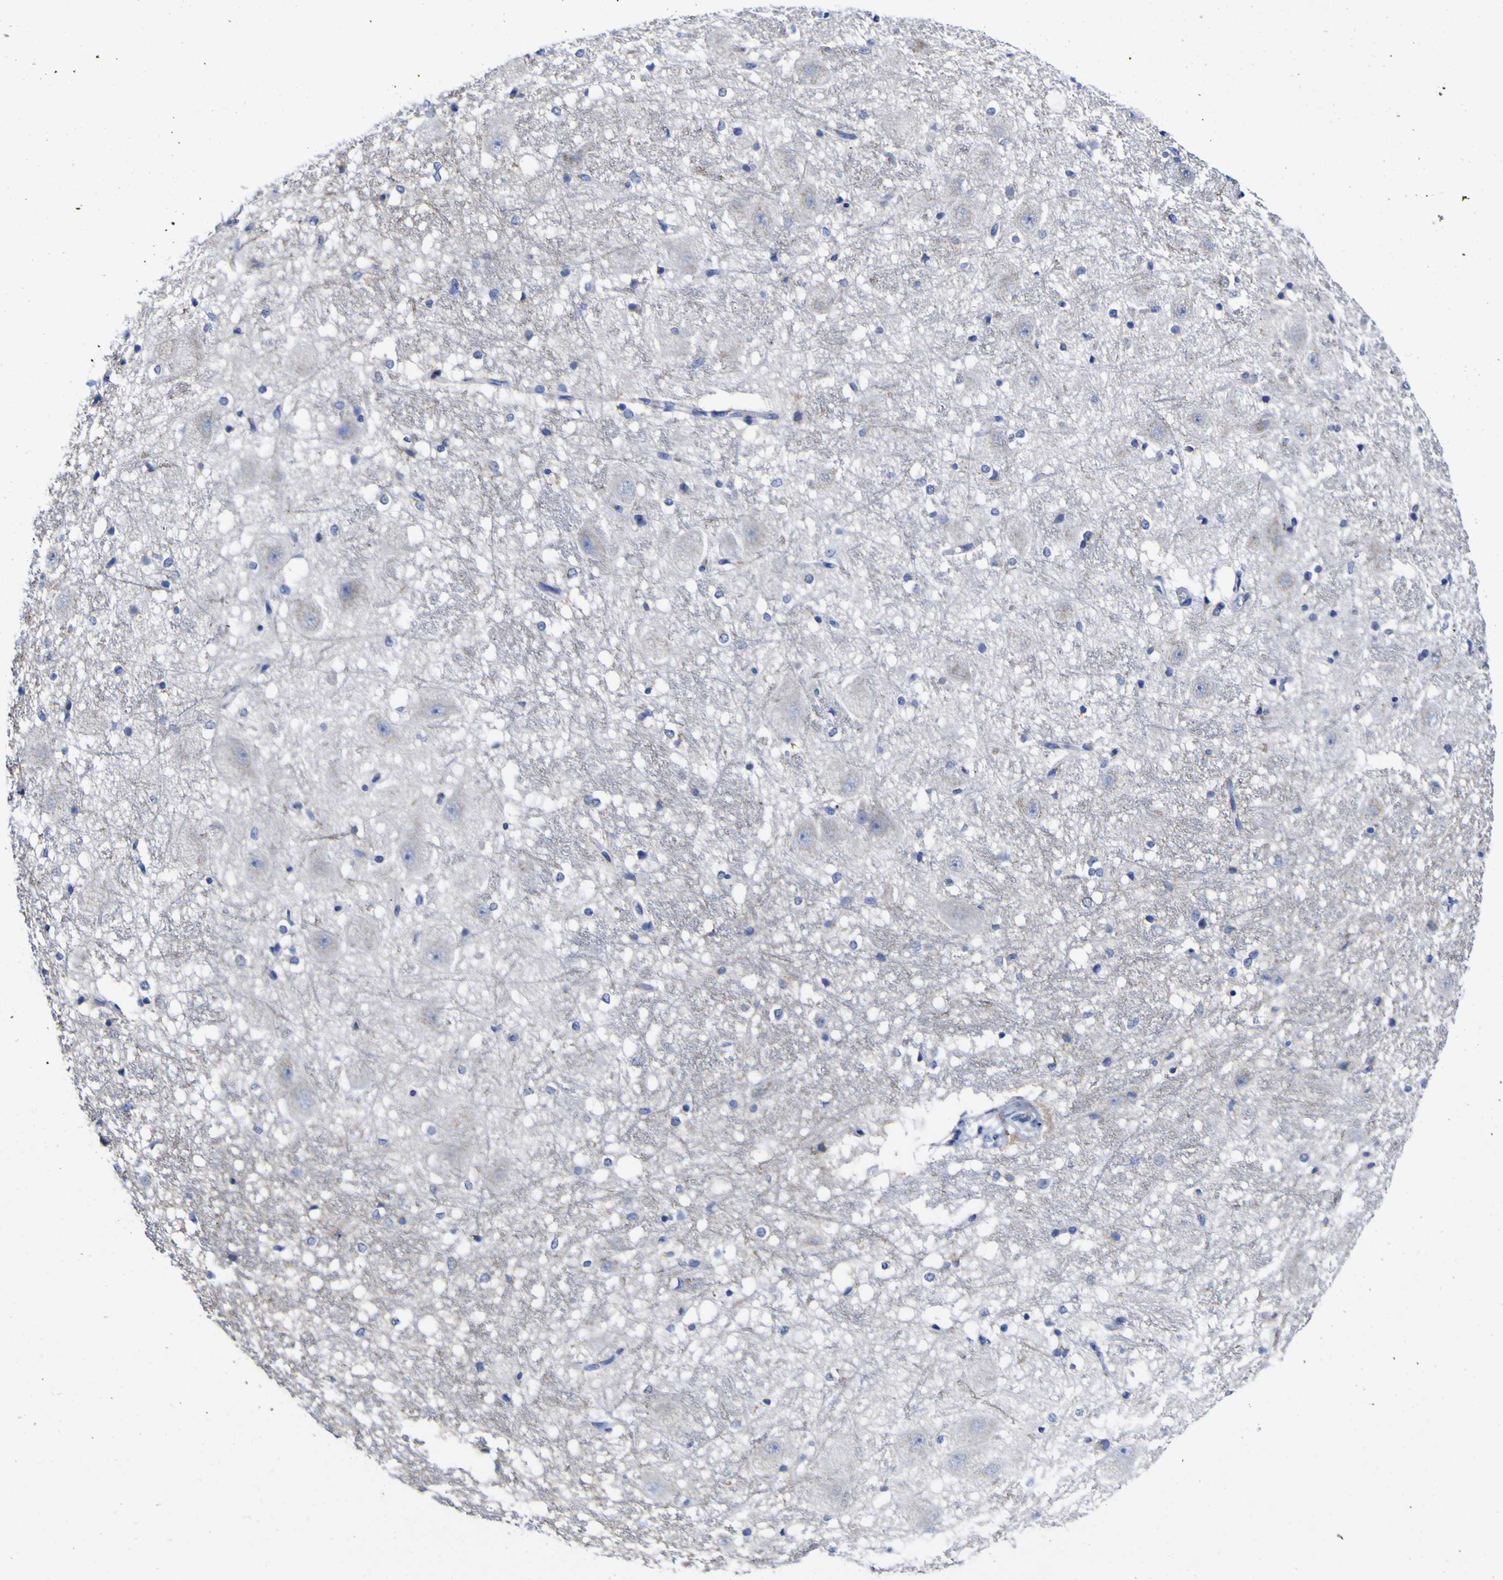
{"staining": {"intensity": "moderate", "quantity": "<25%", "location": "cytoplasmic/membranous"}, "tissue": "hippocampus", "cell_type": "Glial cells", "image_type": "normal", "snomed": [{"axis": "morphology", "description": "Normal tissue, NOS"}, {"axis": "topography", "description": "Hippocampus"}], "caption": "Immunohistochemistry (IHC) micrograph of benign hippocampus stained for a protein (brown), which demonstrates low levels of moderate cytoplasmic/membranous expression in about <25% of glial cells.", "gene": "GOLM1", "patient": {"sex": "female", "age": 19}}